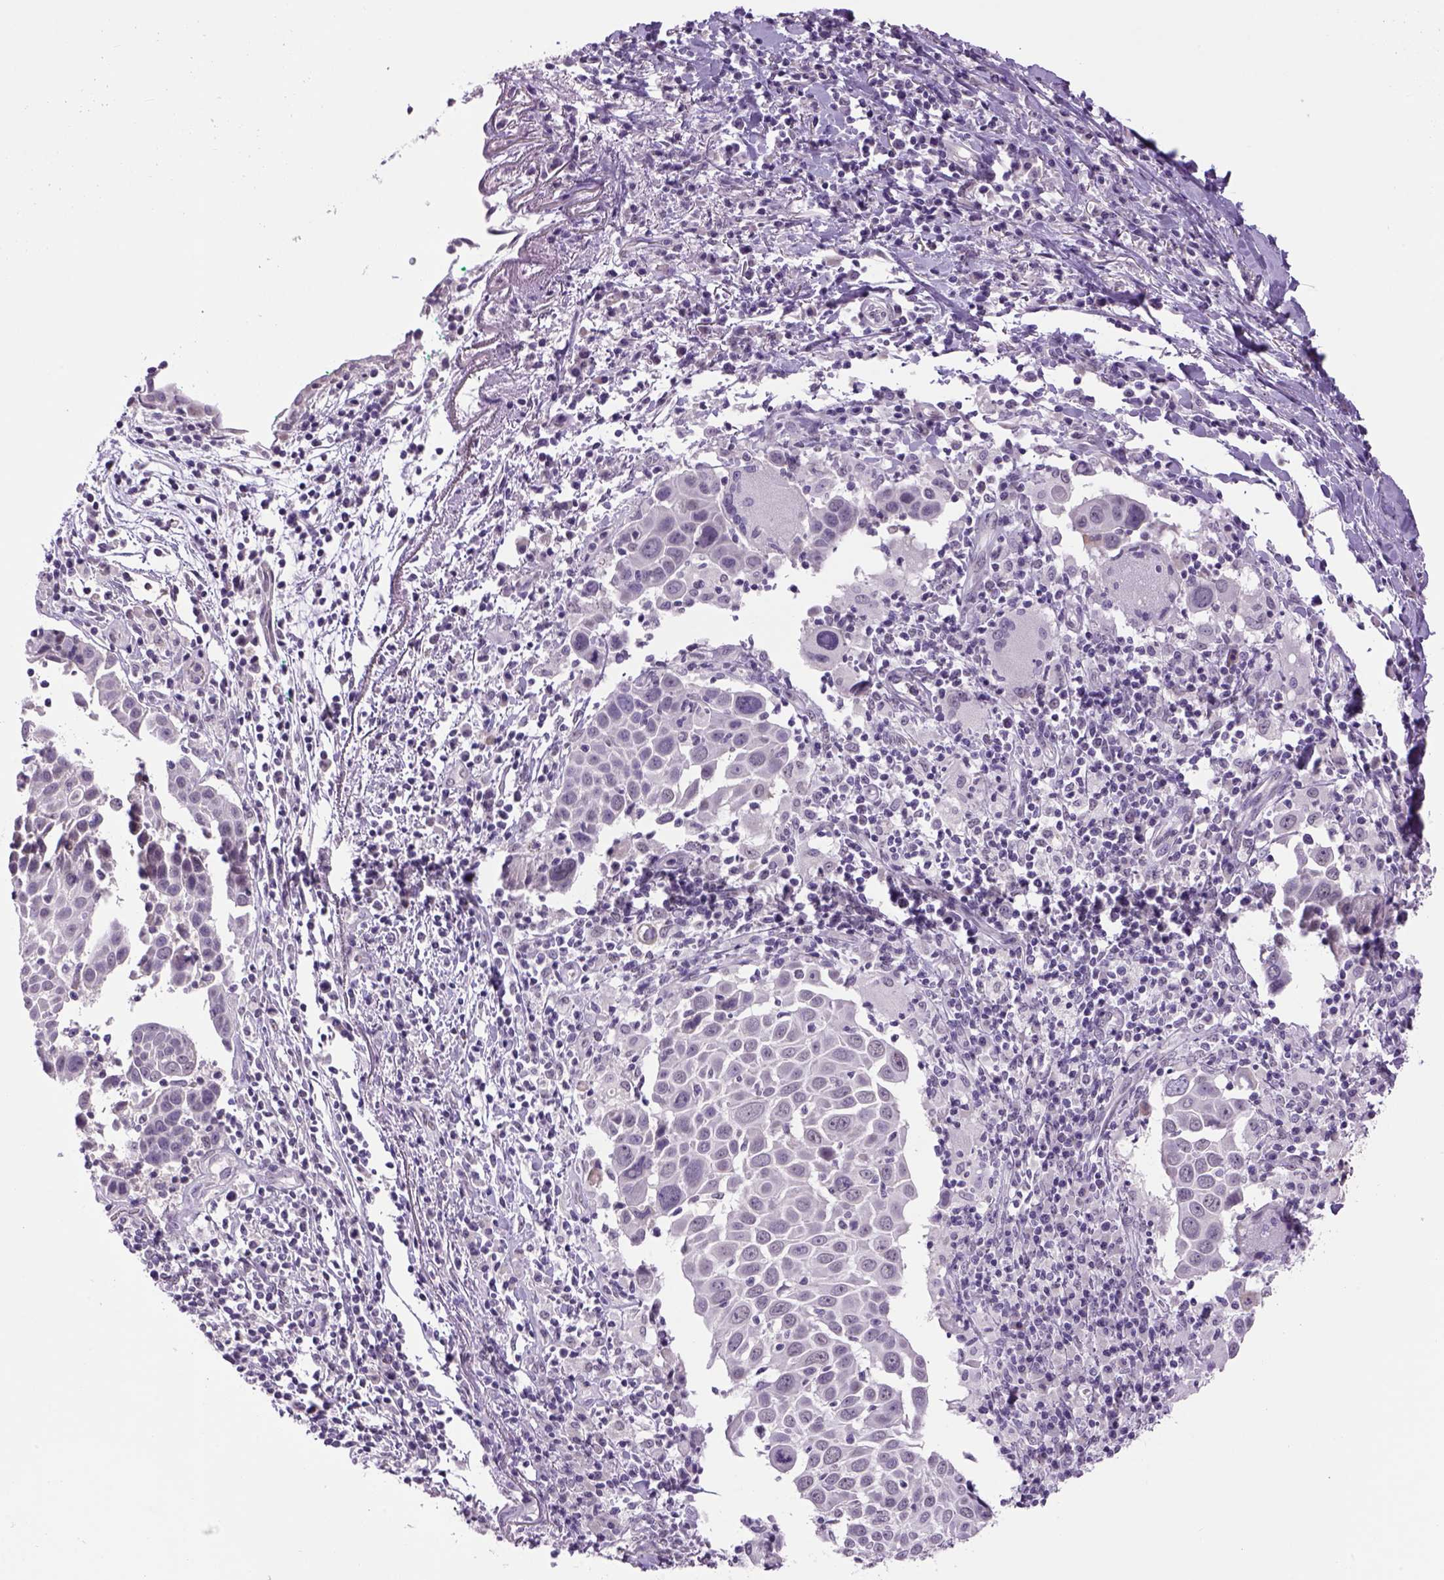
{"staining": {"intensity": "negative", "quantity": "none", "location": "none"}, "tissue": "lung cancer", "cell_type": "Tumor cells", "image_type": "cancer", "snomed": [{"axis": "morphology", "description": "Squamous cell carcinoma, NOS"}, {"axis": "topography", "description": "Lung"}], "caption": "Immunohistochemical staining of lung cancer shows no significant expression in tumor cells.", "gene": "DBH", "patient": {"sex": "male", "age": 57}}